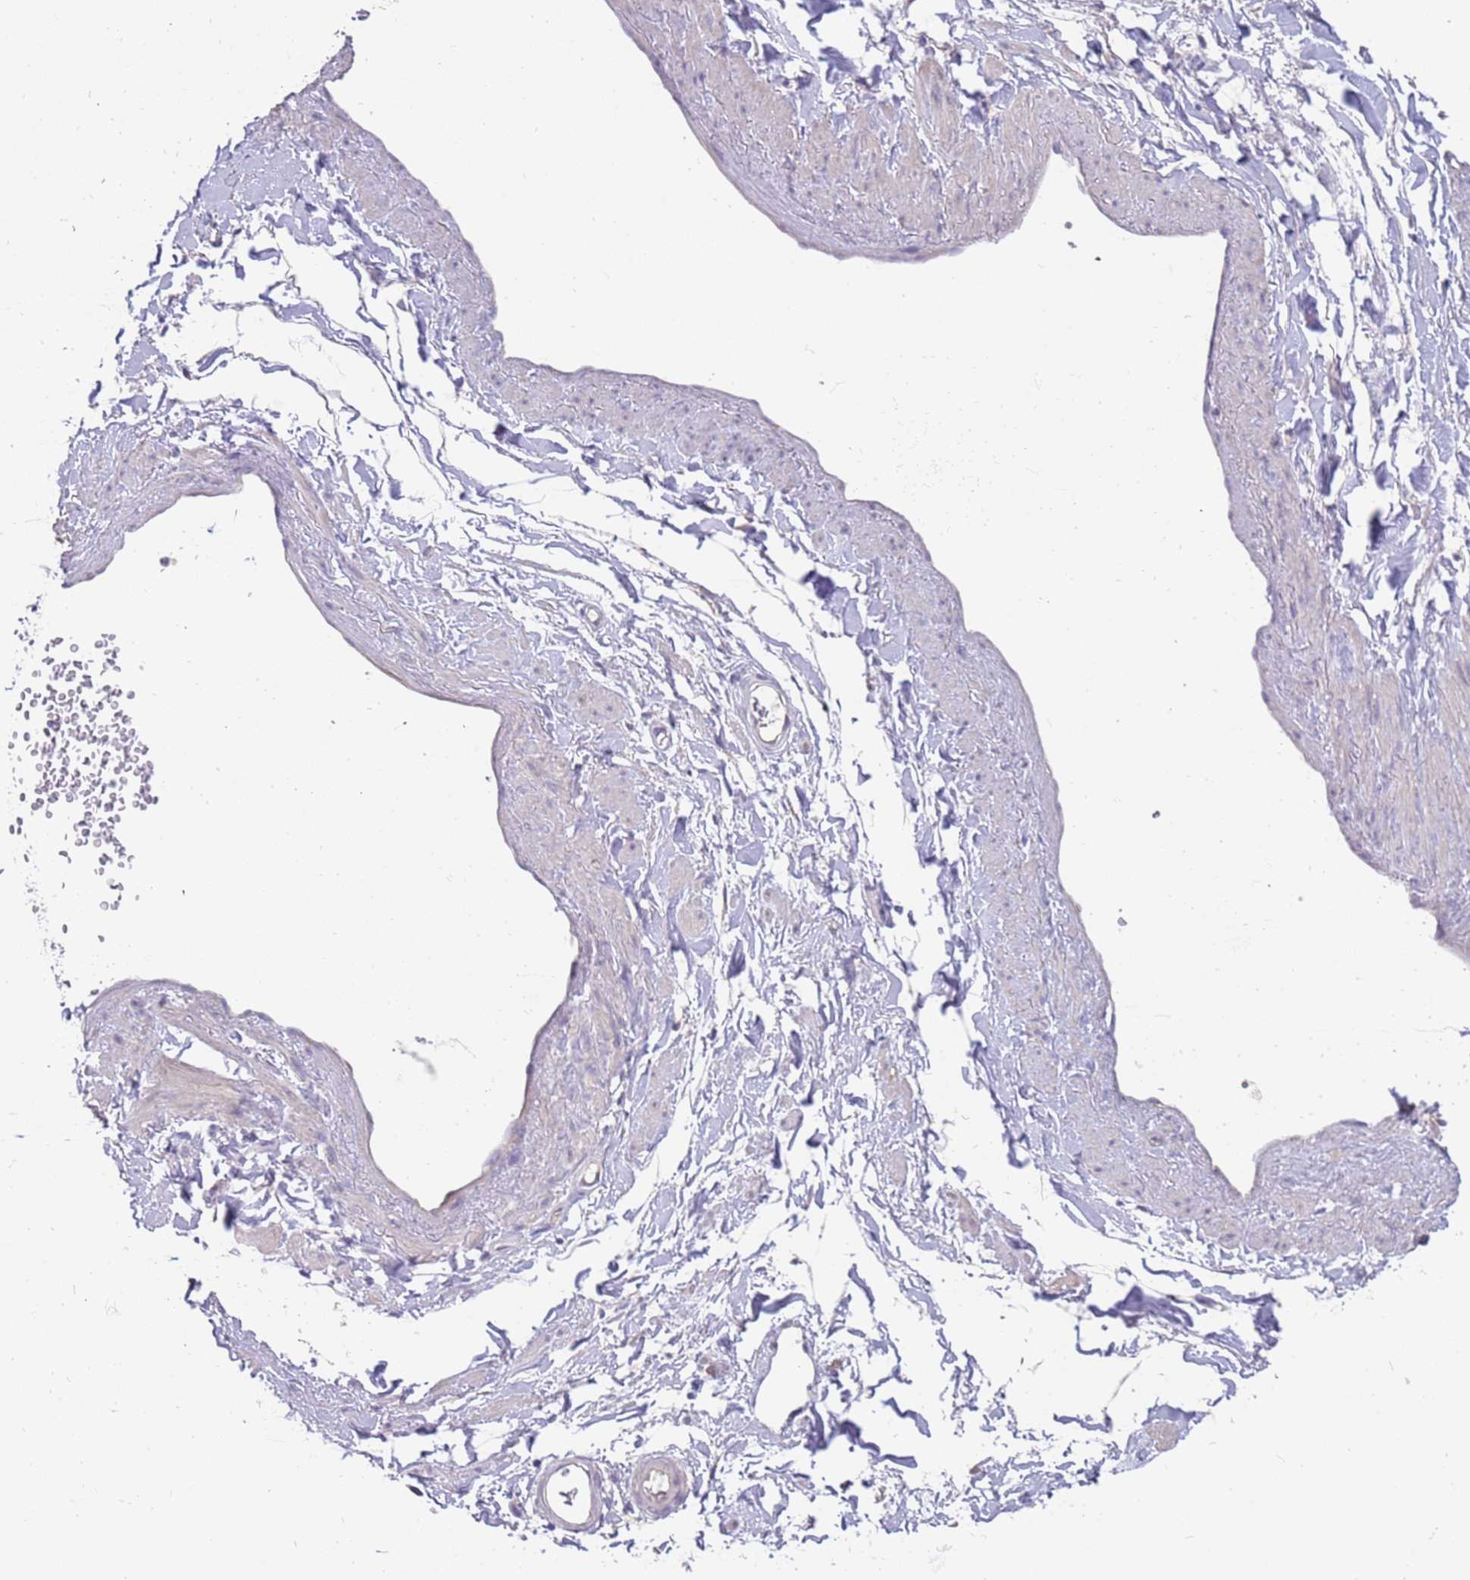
{"staining": {"intensity": "negative", "quantity": "none", "location": "none"}, "tissue": "soft tissue", "cell_type": "Chondrocytes", "image_type": "normal", "snomed": [{"axis": "morphology", "description": "Normal tissue, NOS"}, {"axis": "topography", "description": "Soft tissue"}, {"axis": "topography", "description": "Adipose tissue"}, {"axis": "topography", "description": "Vascular tissue"}, {"axis": "topography", "description": "Peripheral nerve tissue"}], "caption": "The photomicrograph displays no staining of chondrocytes in unremarkable soft tissue. The staining was performed using DAB to visualize the protein expression in brown, while the nuclei were stained in blue with hematoxylin (Magnification: 20x).", "gene": "ZNF746", "patient": {"sex": "male", "age": 74}}